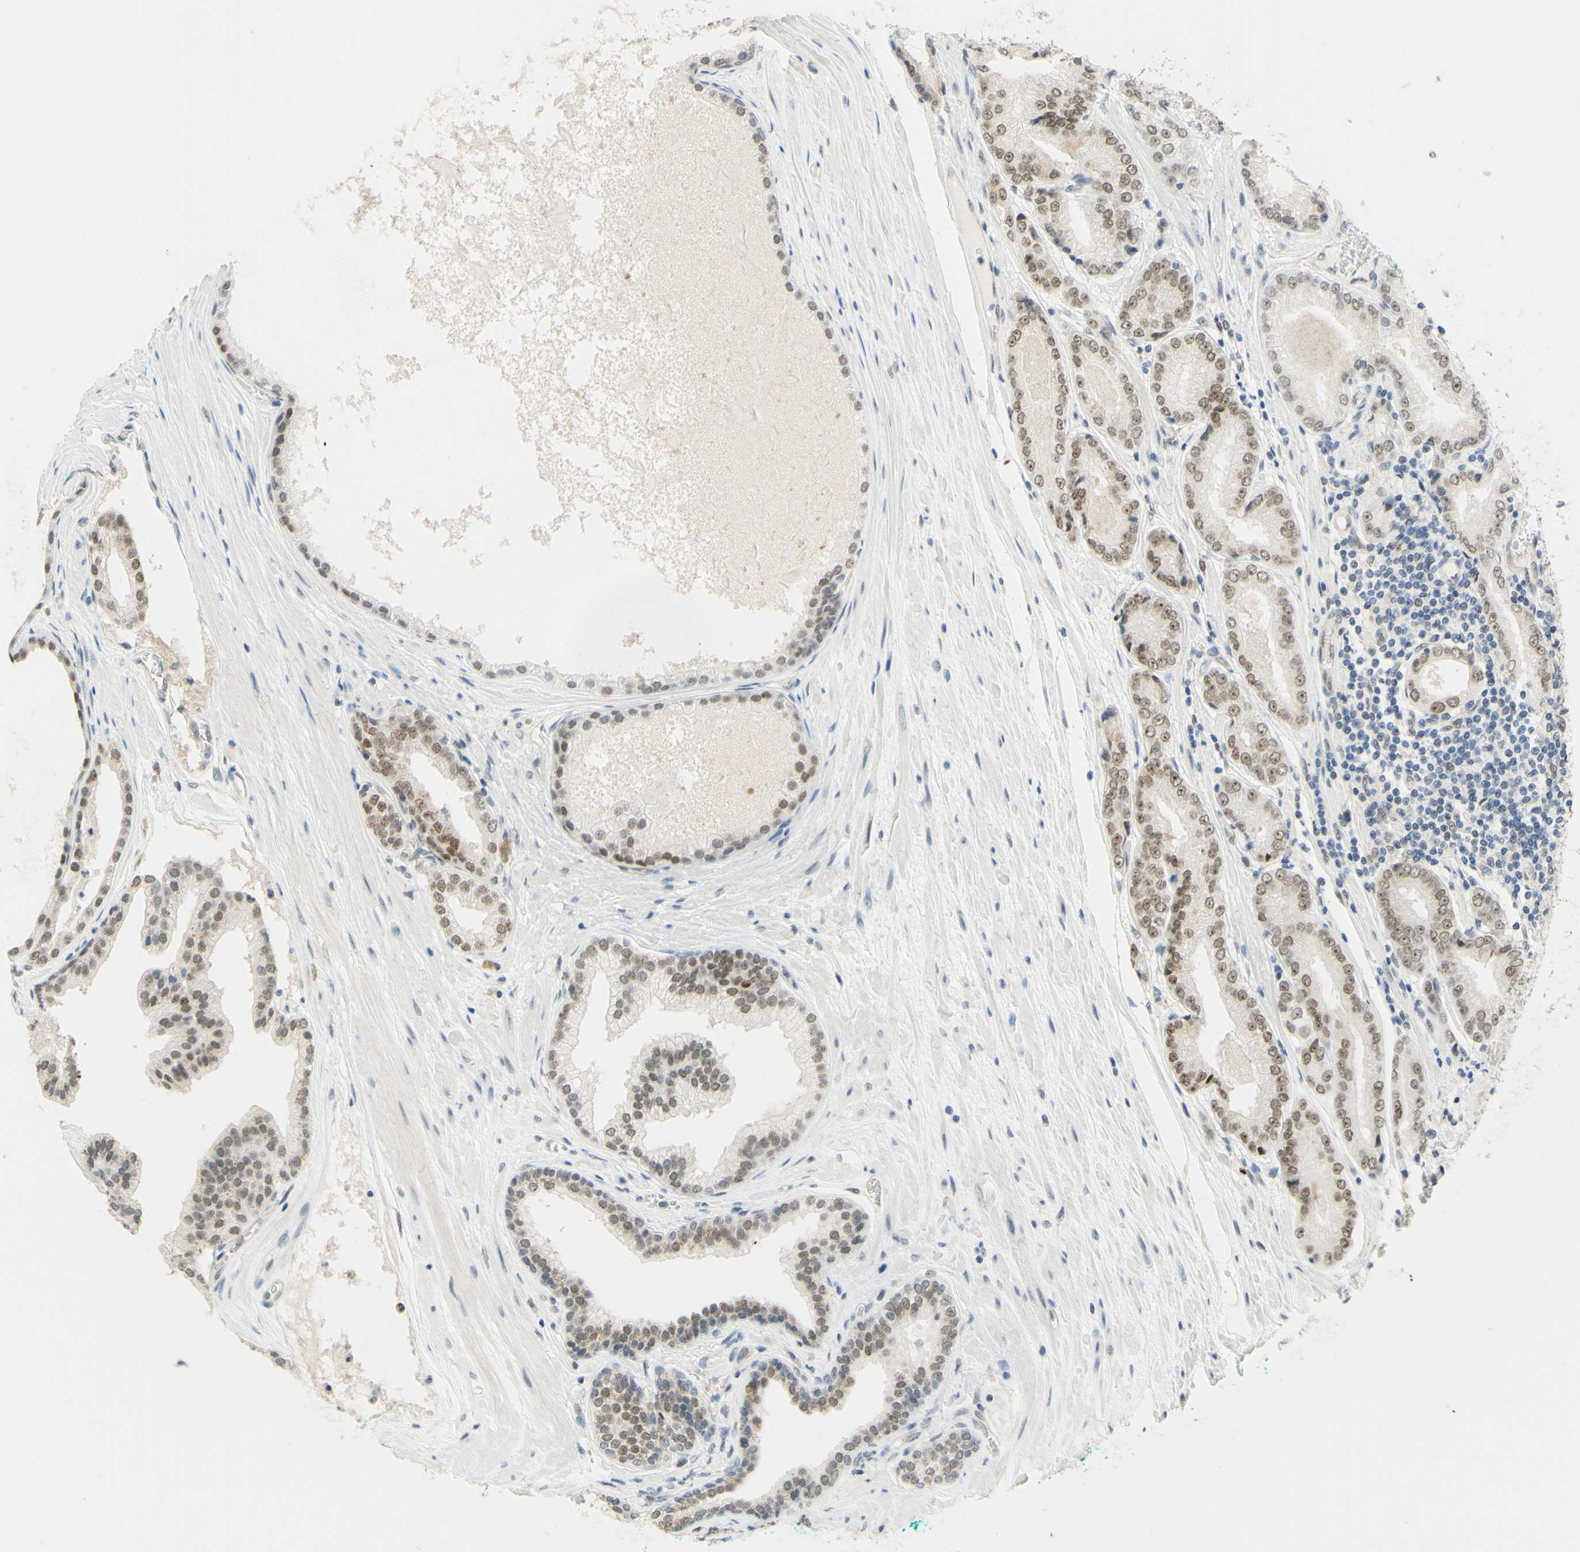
{"staining": {"intensity": "weak", "quantity": "25%-75%", "location": "nuclear"}, "tissue": "prostate cancer", "cell_type": "Tumor cells", "image_type": "cancer", "snomed": [{"axis": "morphology", "description": "Adenocarcinoma, High grade"}, {"axis": "topography", "description": "Prostate"}], "caption": "Immunohistochemistry photomicrograph of prostate cancer stained for a protein (brown), which shows low levels of weak nuclear positivity in about 25%-75% of tumor cells.", "gene": "POLB", "patient": {"sex": "male", "age": 59}}